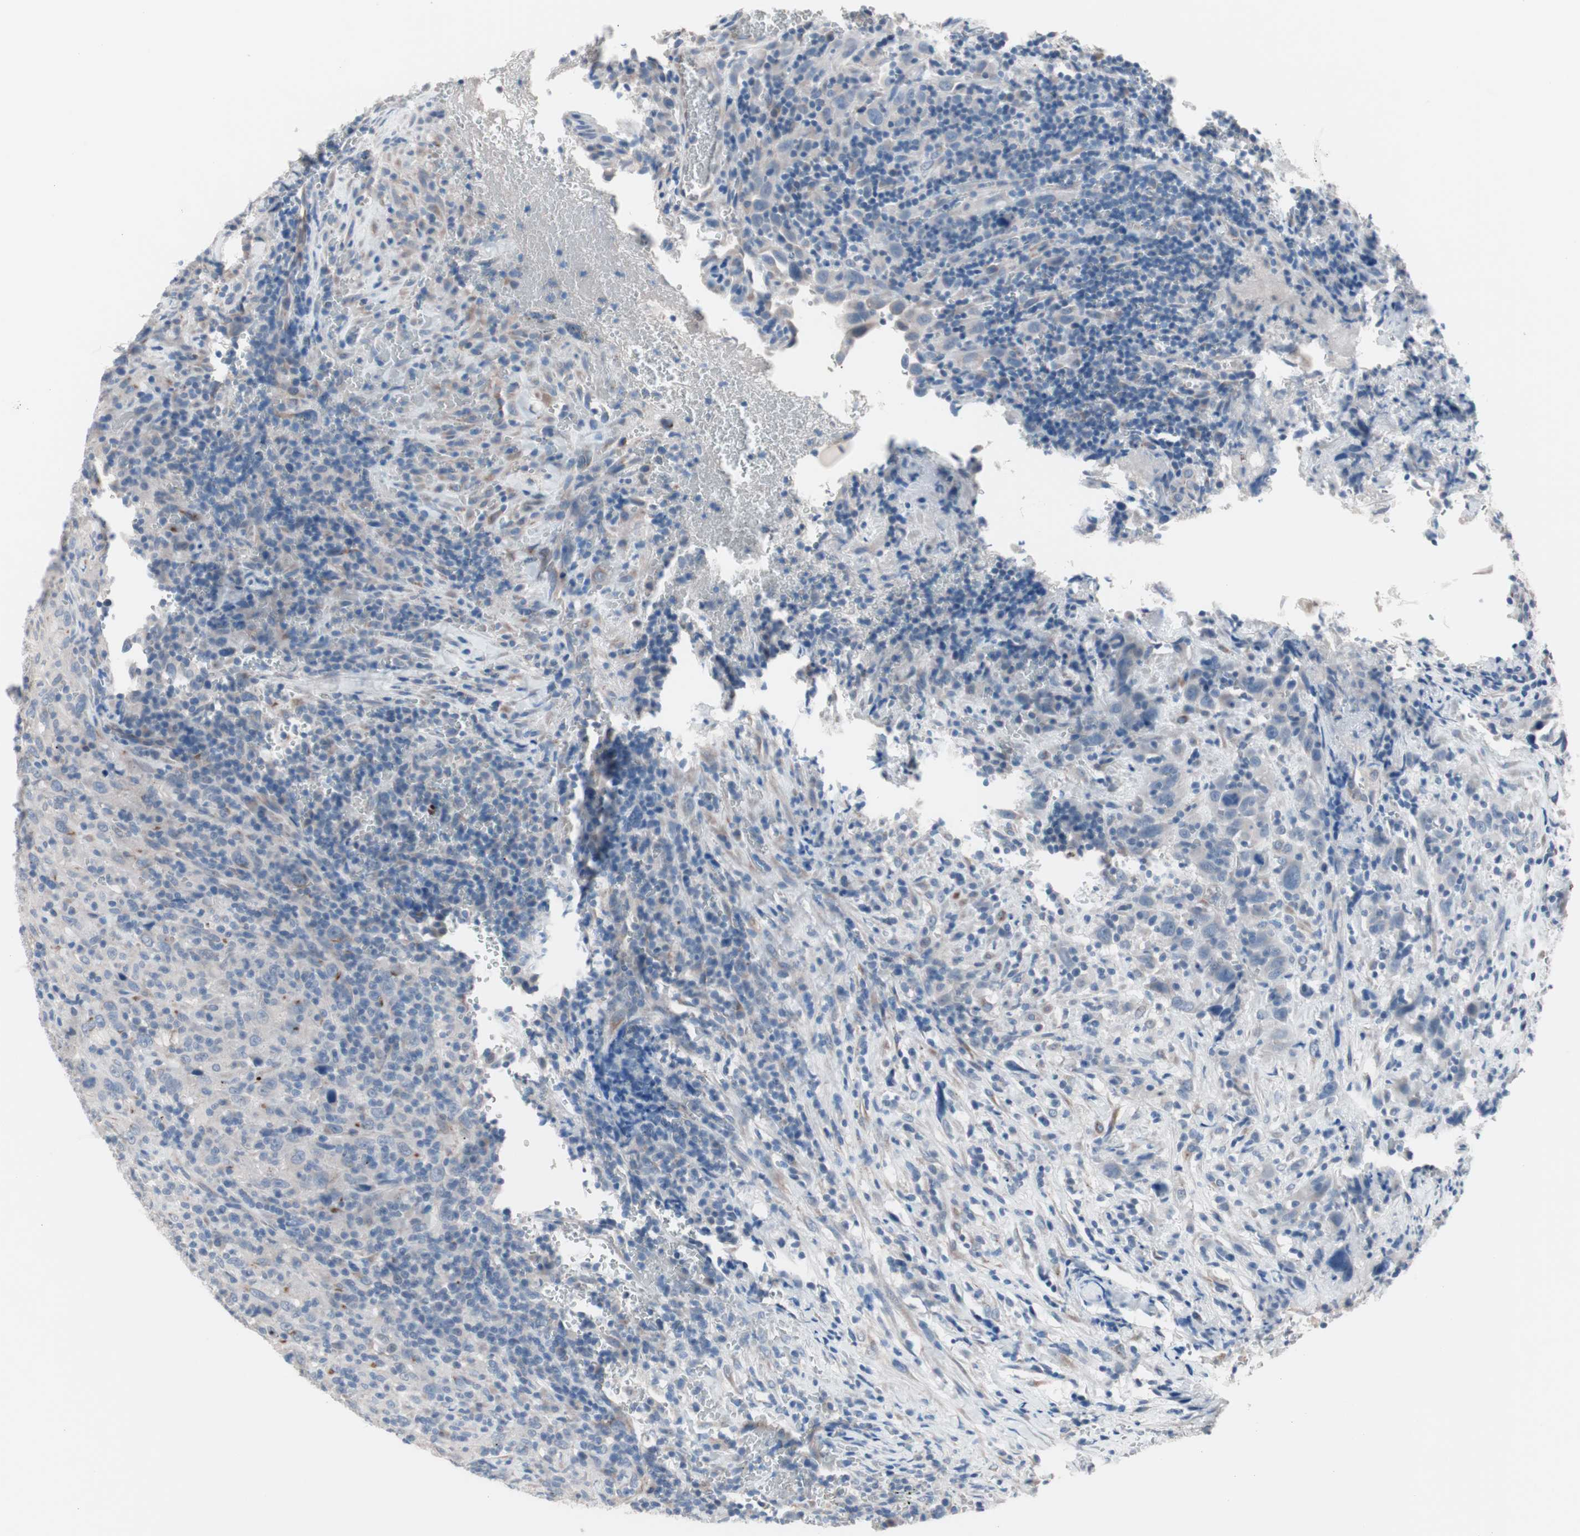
{"staining": {"intensity": "negative", "quantity": "none", "location": "none"}, "tissue": "urothelial cancer", "cell_type": "Tumor cells", "image_type": "cancer", "snomed": [{"axis": "morphology", "description": "Urothelial carcinoma, High grade"}, {"axis": "topography", "description": "Urinary bladder"}], "caption": "The image shows no staining of tumor cells in urothelial cancer.", "gene": "ULBP1", "patient": {"sex": "male", "age": 61}}